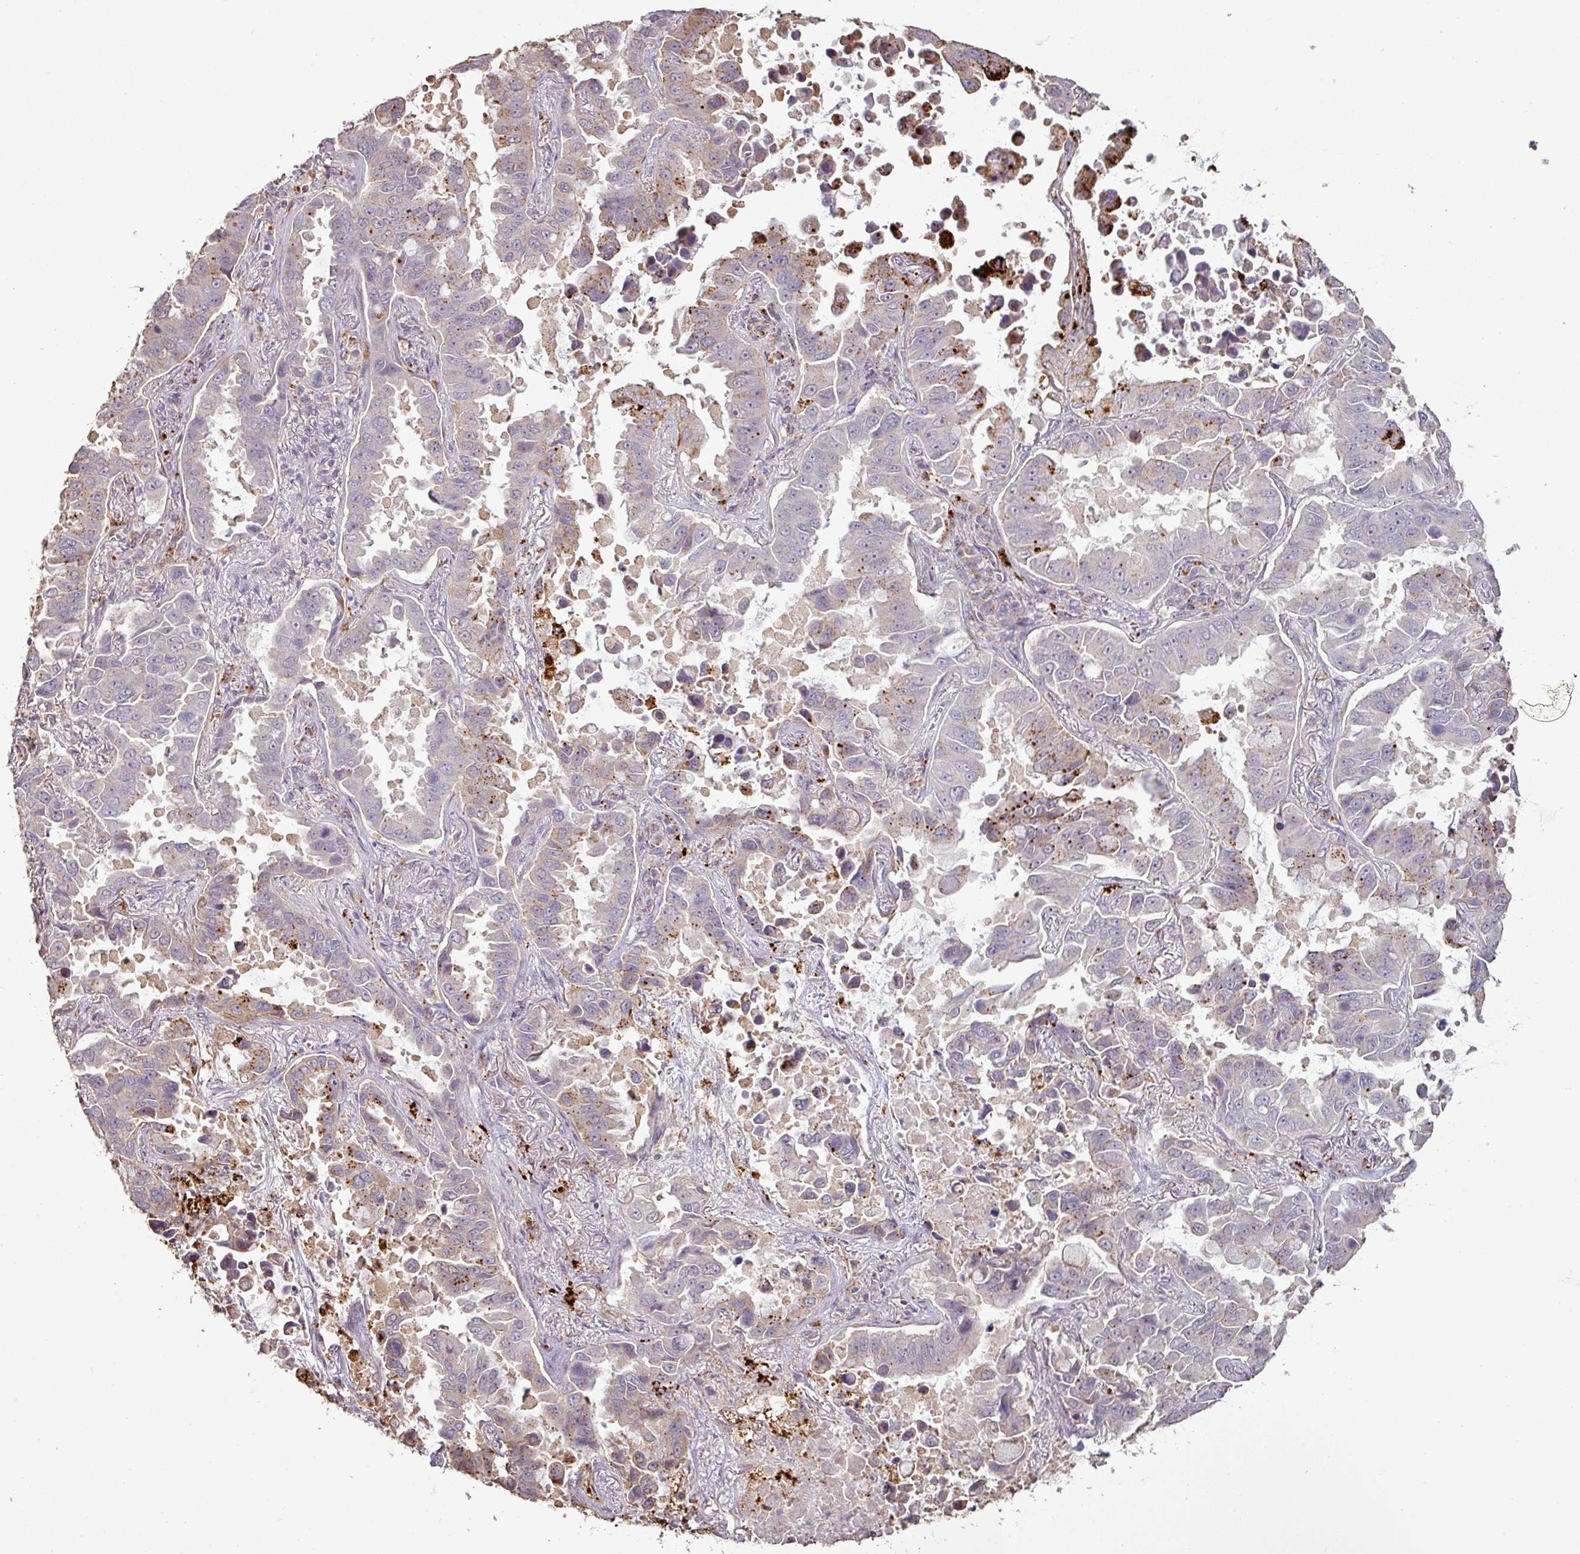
{"staining": {"intensity": "strong", "quantity": "25%-75%", "location": "cytoplasmic/membranous"}, "tissue": "lung cancer", "cell_type": "Tumor cells", "image_type": "cancer", "snomed": [{"axis": "morphology", "description": "Adenocarcinoma, NOS"}, {"axis": "topography", "description": "Lung"}], "caption": "High-magnification brightfield microscopy of lung adenocarcinoma stained with DAB (3,3'-diaminobenzidine) (brown) and counterstained with hematoxylin (blue). tumor cells exhibit strong cytoplasmic/membranous staining is present in about25%-75% of cells. (DAB IHC with brightfield microscopy, high magnification).", "gene": "CXCR5", "patient": {"sex": "male", "age": 64}}